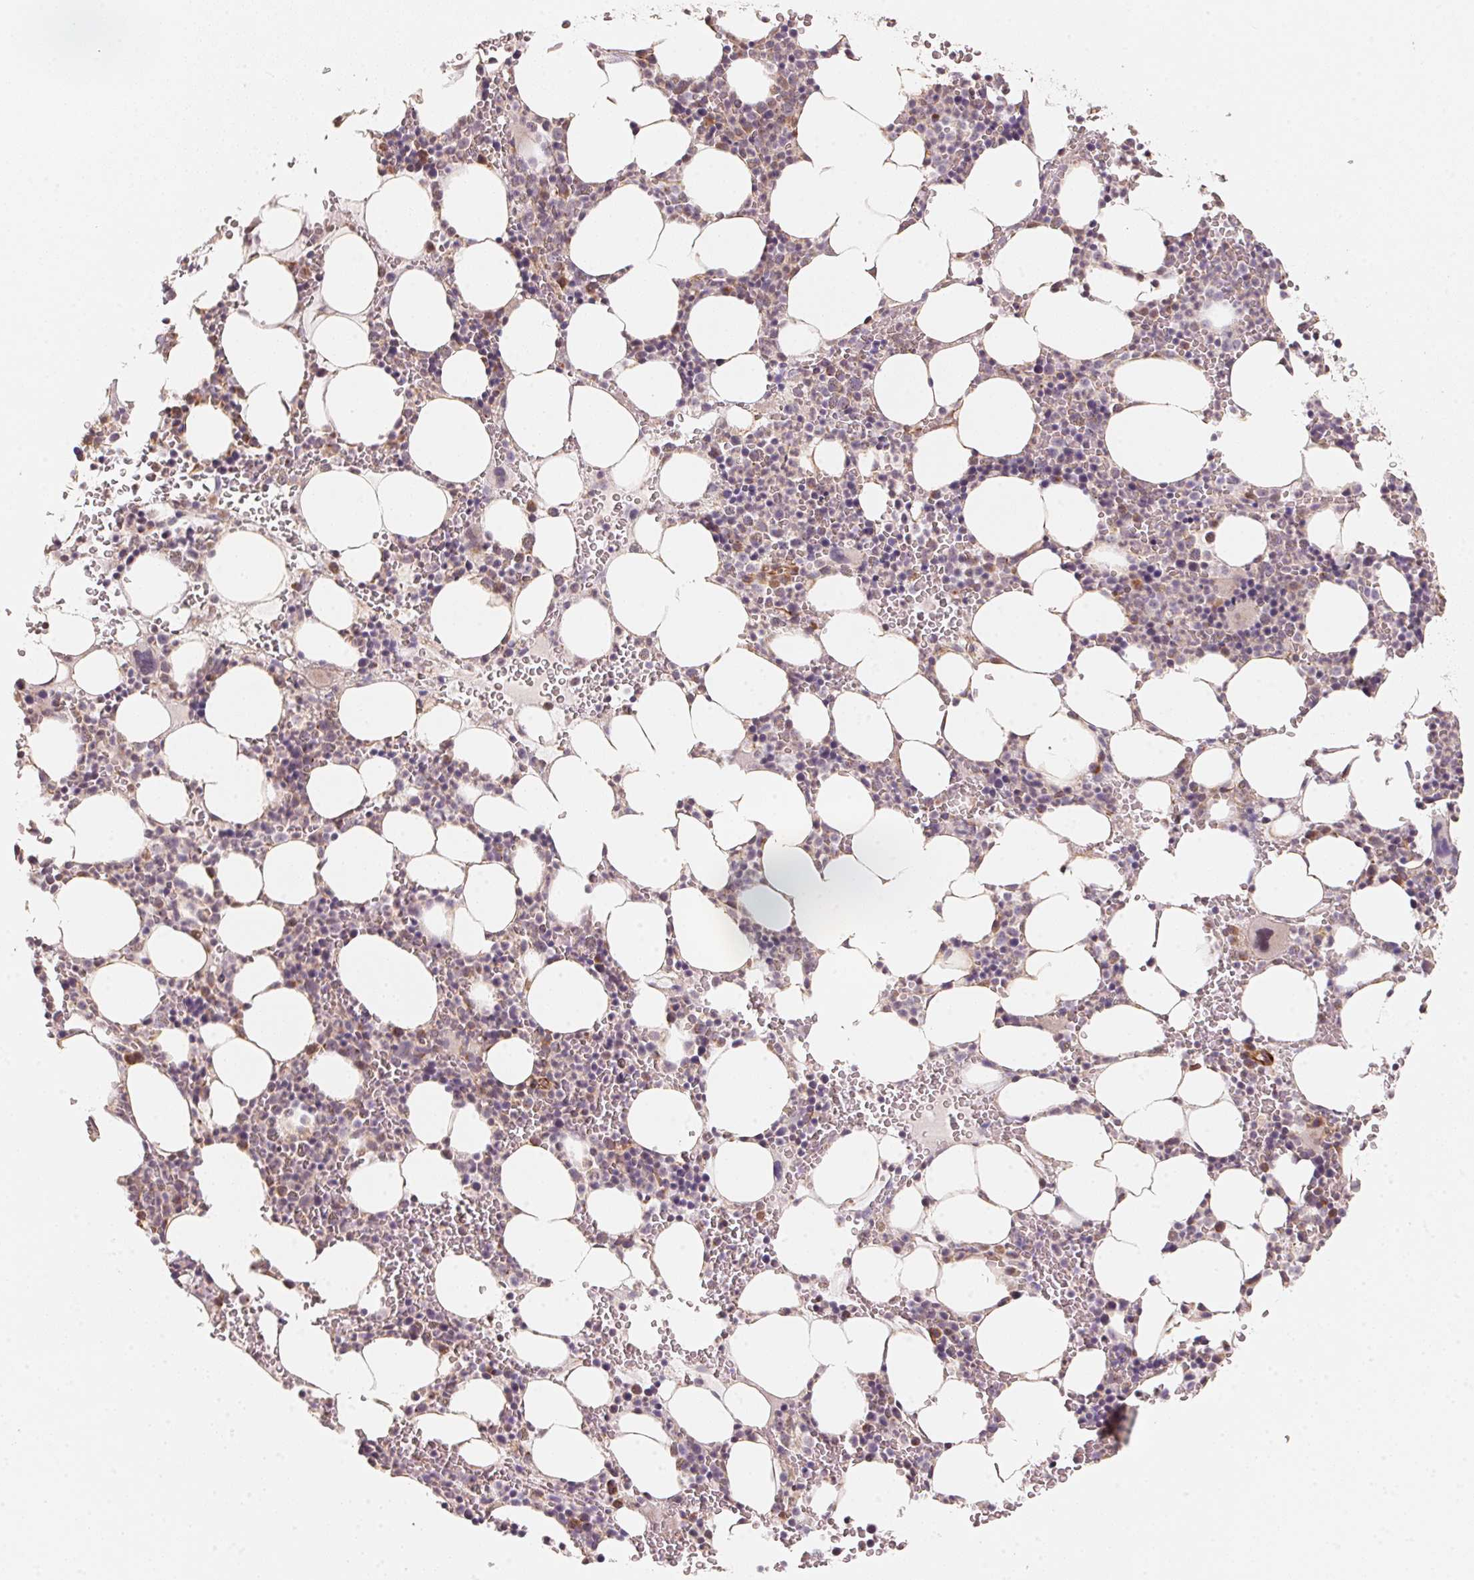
{"staining": {"intensity": "moderate", "quantity": "<25%", "location": "cytoplasmic/membranous"}, "tissue": "bone marrow", "cell_type": "Hematopoietic cells", "image_type": "normal", "snomed": [{"axis": "morphology", "description": "Normal tissue, NOS"}, {"axis": "topography", "description": "Bone marrow"}], "caption": "Protein analysis of normal bone marrow reveals moderate cytoplasmic/membranous positivity in about <25% of hematopoietic cells.", "gene": "TSPAN12", "patient": {"sex": "male", "age": 82}}